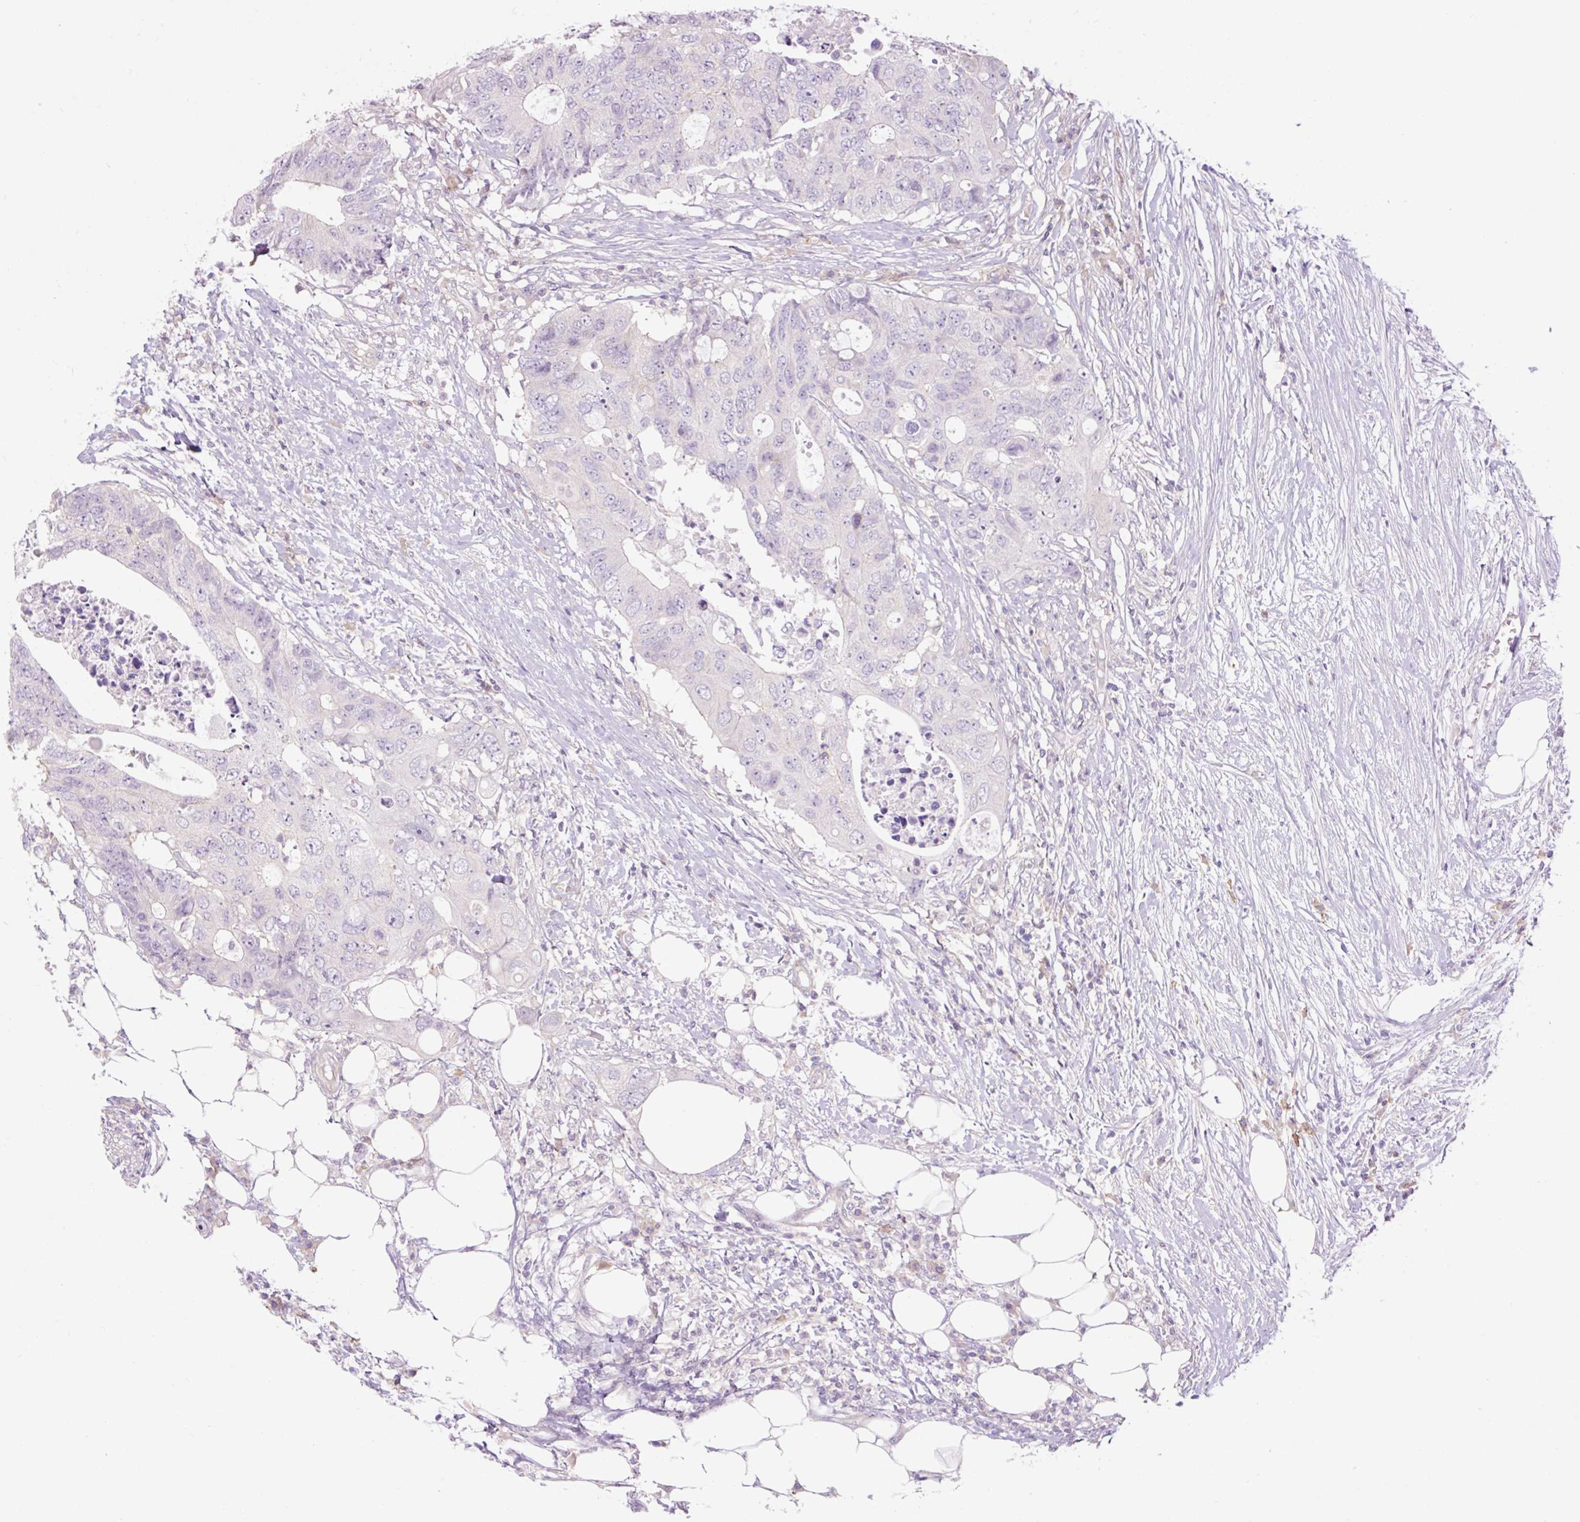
{"staining": {"intensity": "negative", "quantity": "none", "location": "none"}, "tissue": "colorectal cancer", "cell_type": "Tumor cells", "image_type": "cancer", "snomed": [{"axis": "morphology", "description": "Adenocarcinoma, NOS"}, {"axis": "topography", "description": "Colon"}], "caption": "Colorectal adenocarcinoma was stained to show a protein in brown. There is no significant expression in tumor cells. (Stains: DAB immunohistochemistry with hematoxylin counter stain, Microscopy: brightfield microscopy at high magnification).", "gene": "GRID2", "patient": {"sex": "male", "age": 71}}